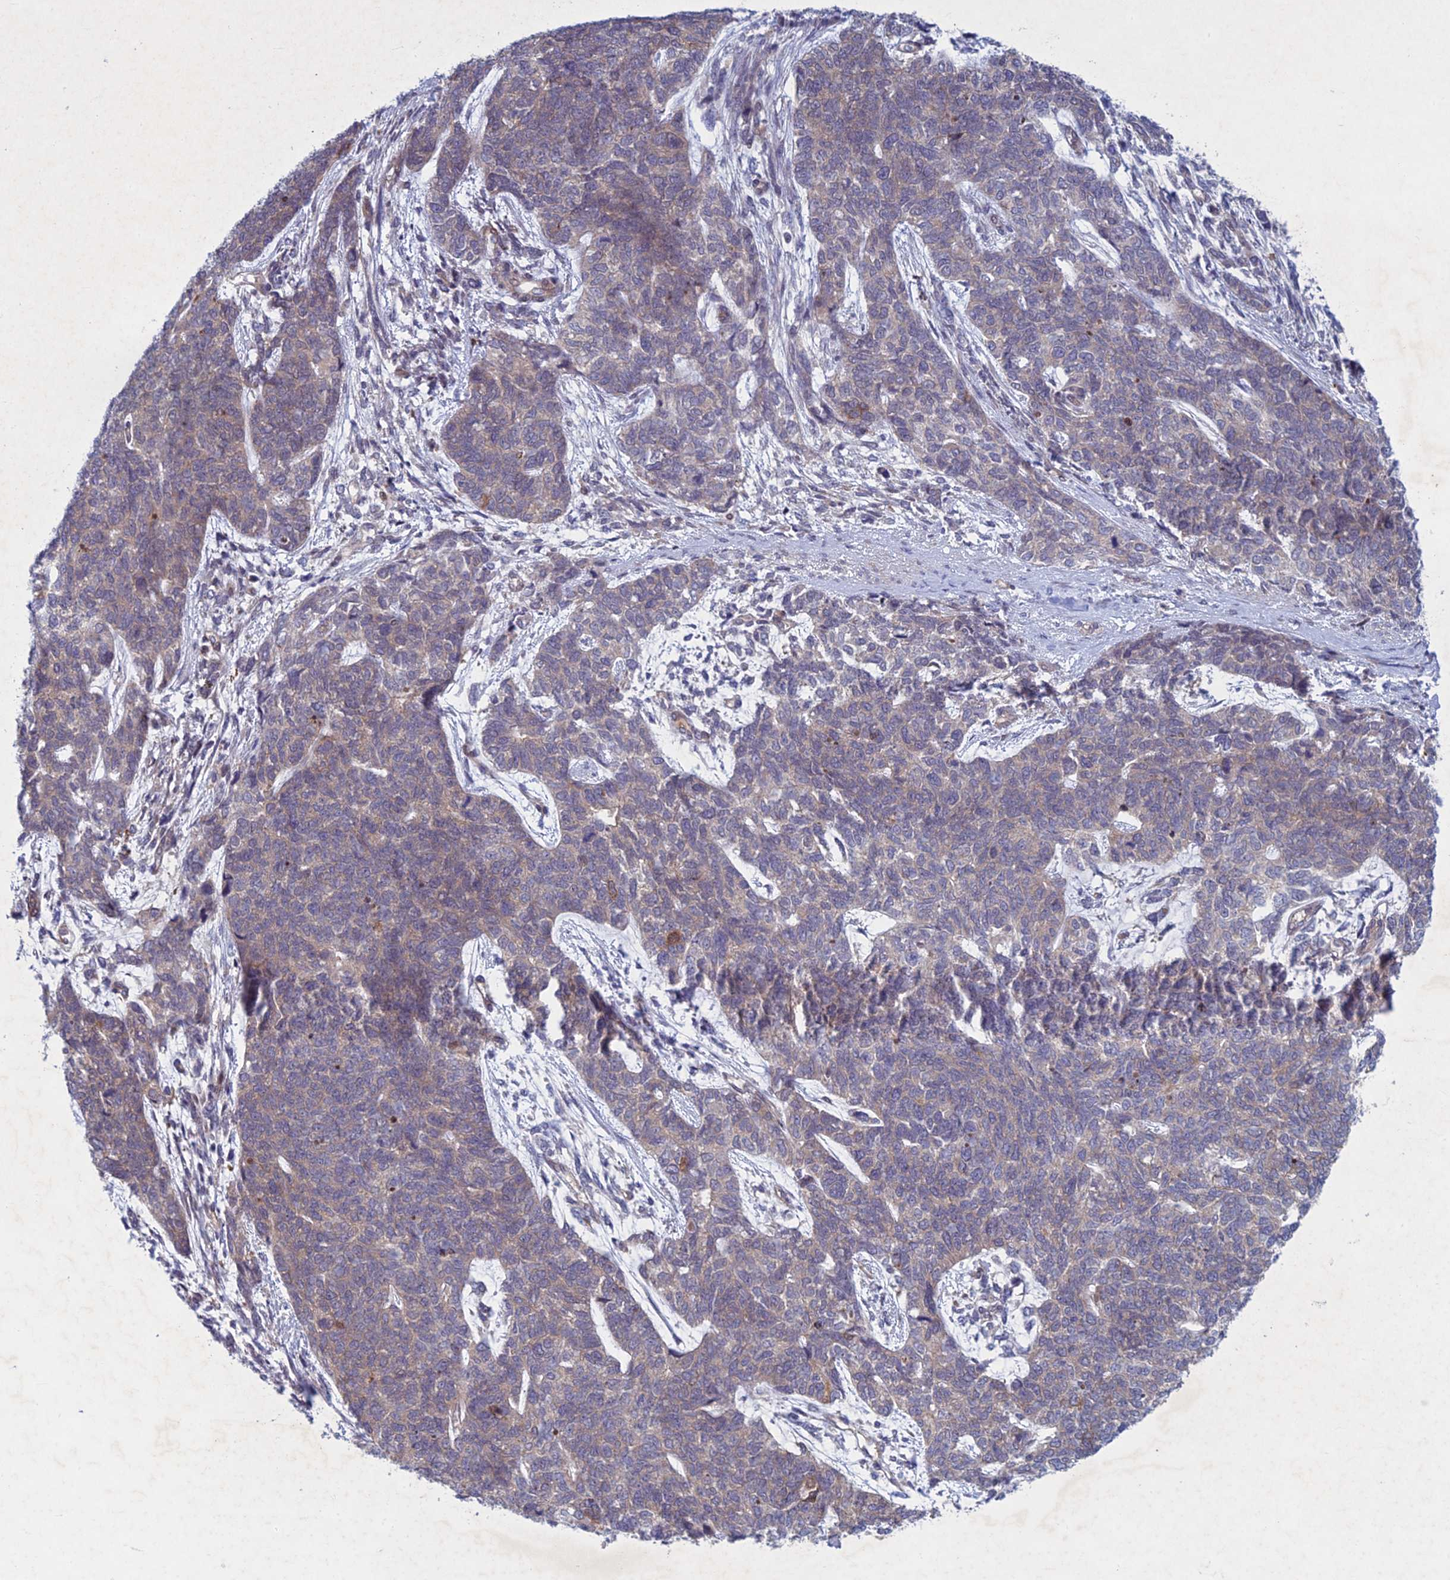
{"staining": {"intensity": "weak", "quantity": "<25%", "location": "cytoplasmic/membranous"}, "tissue": "cervical cancer", "cell_type": "Tumor cells", "image_type": "cancer", "snomed": [{"axis": "morphology", "description": "Squamous cell carcinoma, NOS"}, {"axis": "topography", "description": "Cervix"}], "caption": "IHC photomicrograph of squamous cell carcinoma (cervical) stained for a protein (brown), which shows no positivity in tumor cells.", "gene": "PTHLH", "patient": {"sex": "female", "age": 63}}